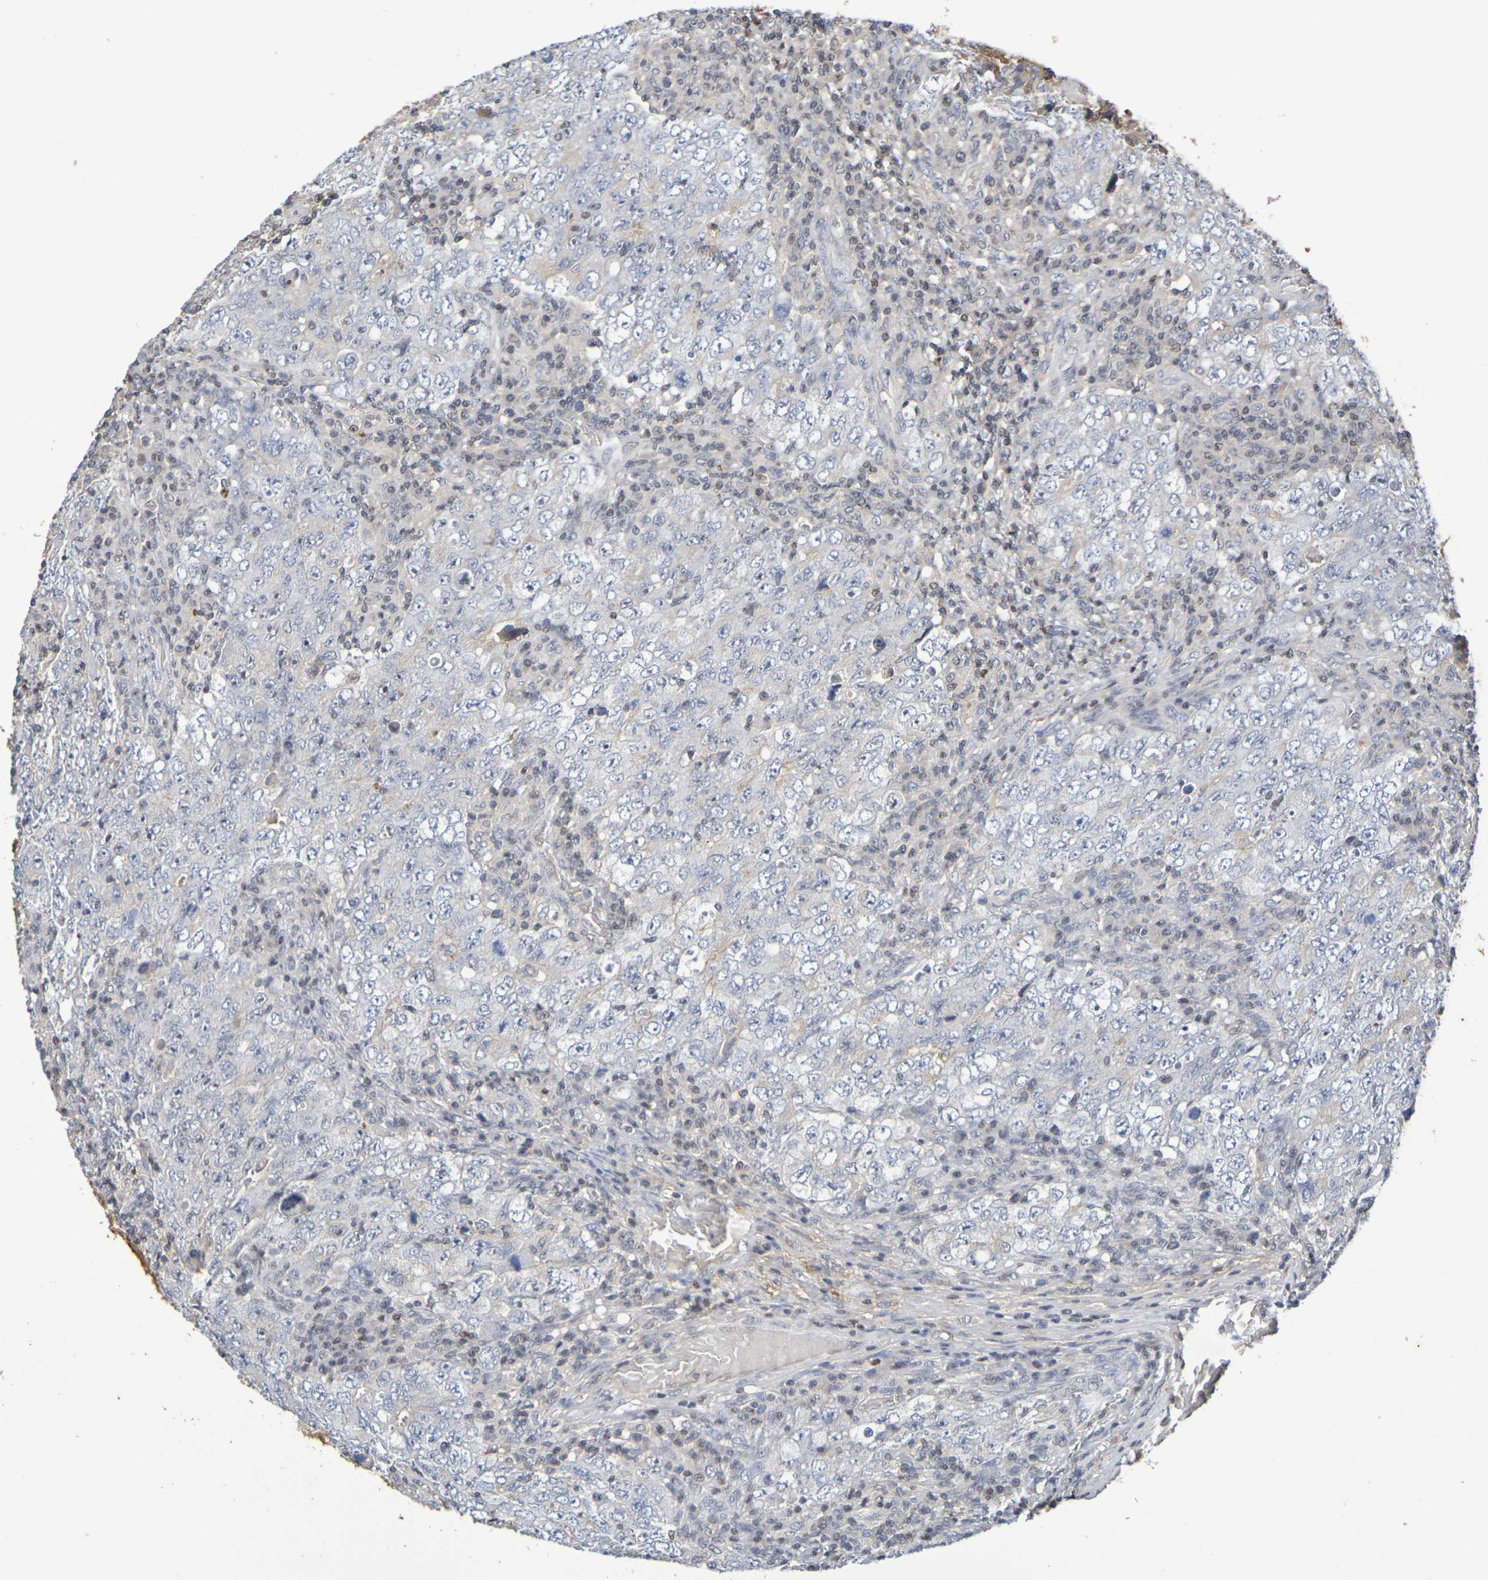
{"staining": {"intensity": "moderate", "quantity": "<25%", "location": "cytoplasmic/membranous"}, "tissue": "testis cancer", "cell_type": "Tumor cells", "image_type": "cancer", "snomed": [{"axis": "morphology", "description": "Carcinoma, Embryonal, NOS"}, {"axis": "topography", "description": "Testis"}], "caption": "Brown immunohistochemical staining in testis cancer (embryonal carcinoma) shows moderate cytoplasmic/membranous expression in about <25% of tumor cells.", "gene": "TERF2", "patient": {"sex": "male", "age": 26}}